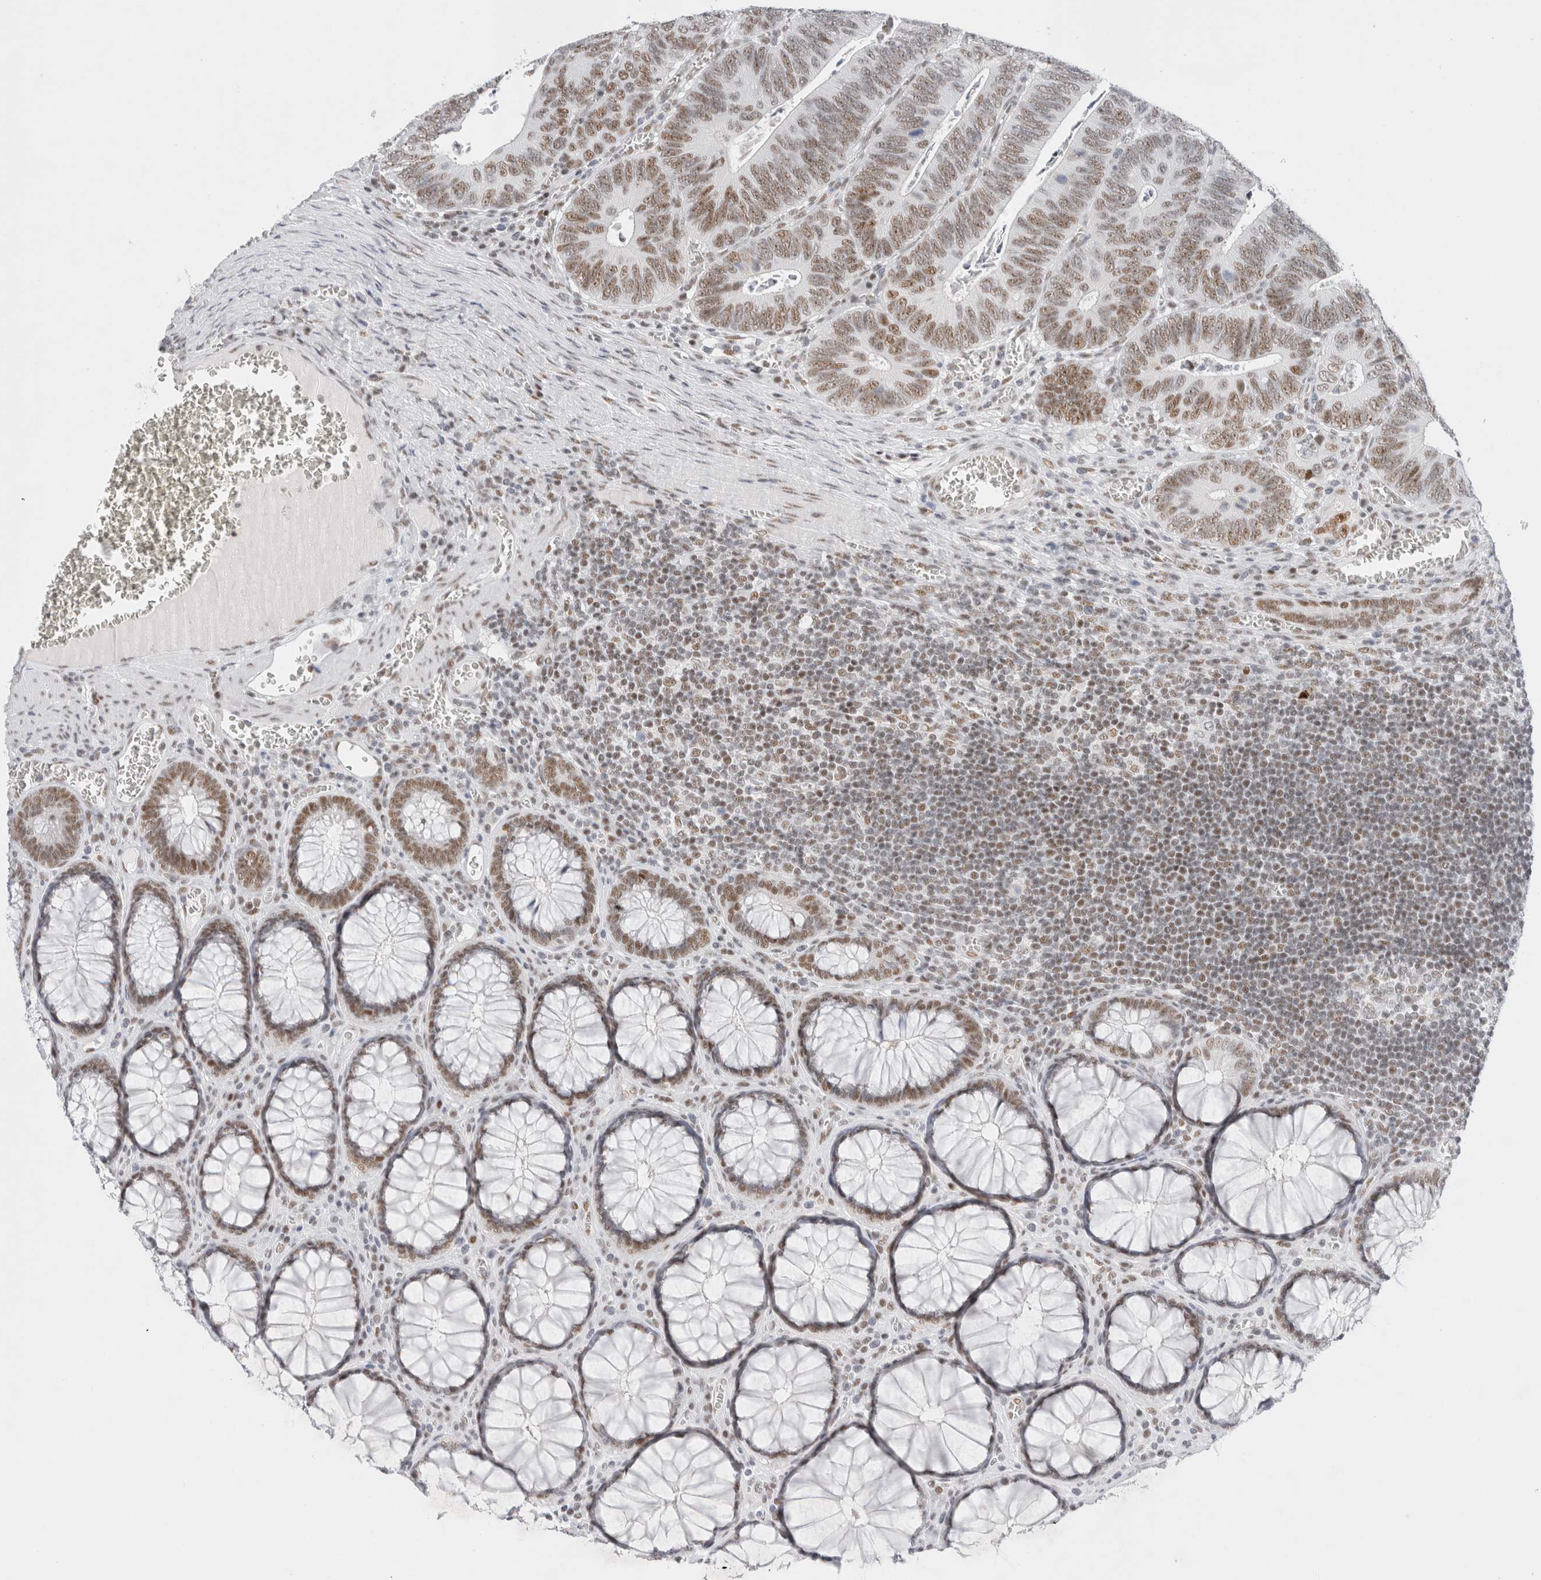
{"staining": {"intensity": "moderate", "quantity": ">75%", "location": "nuclear"}, "tissue": "colorectal cancer", "cell_type": "Tumor cells", "image_type": "cancer", "snomed": [{"axis": "morphology", "description": "Inflammation, NOS"}, {"axis": "morphology", "description": "Adenocarcinoma, NOS"}, {"axis": "topography", "description": "Colon"}], "caption": "Human adenocarcinoma (colorectal) stained with a protein marker demonstrates moderate staining in tumor cells.", "gene": "COPS7A", "patient": {"sex": "male", "age": 72}}